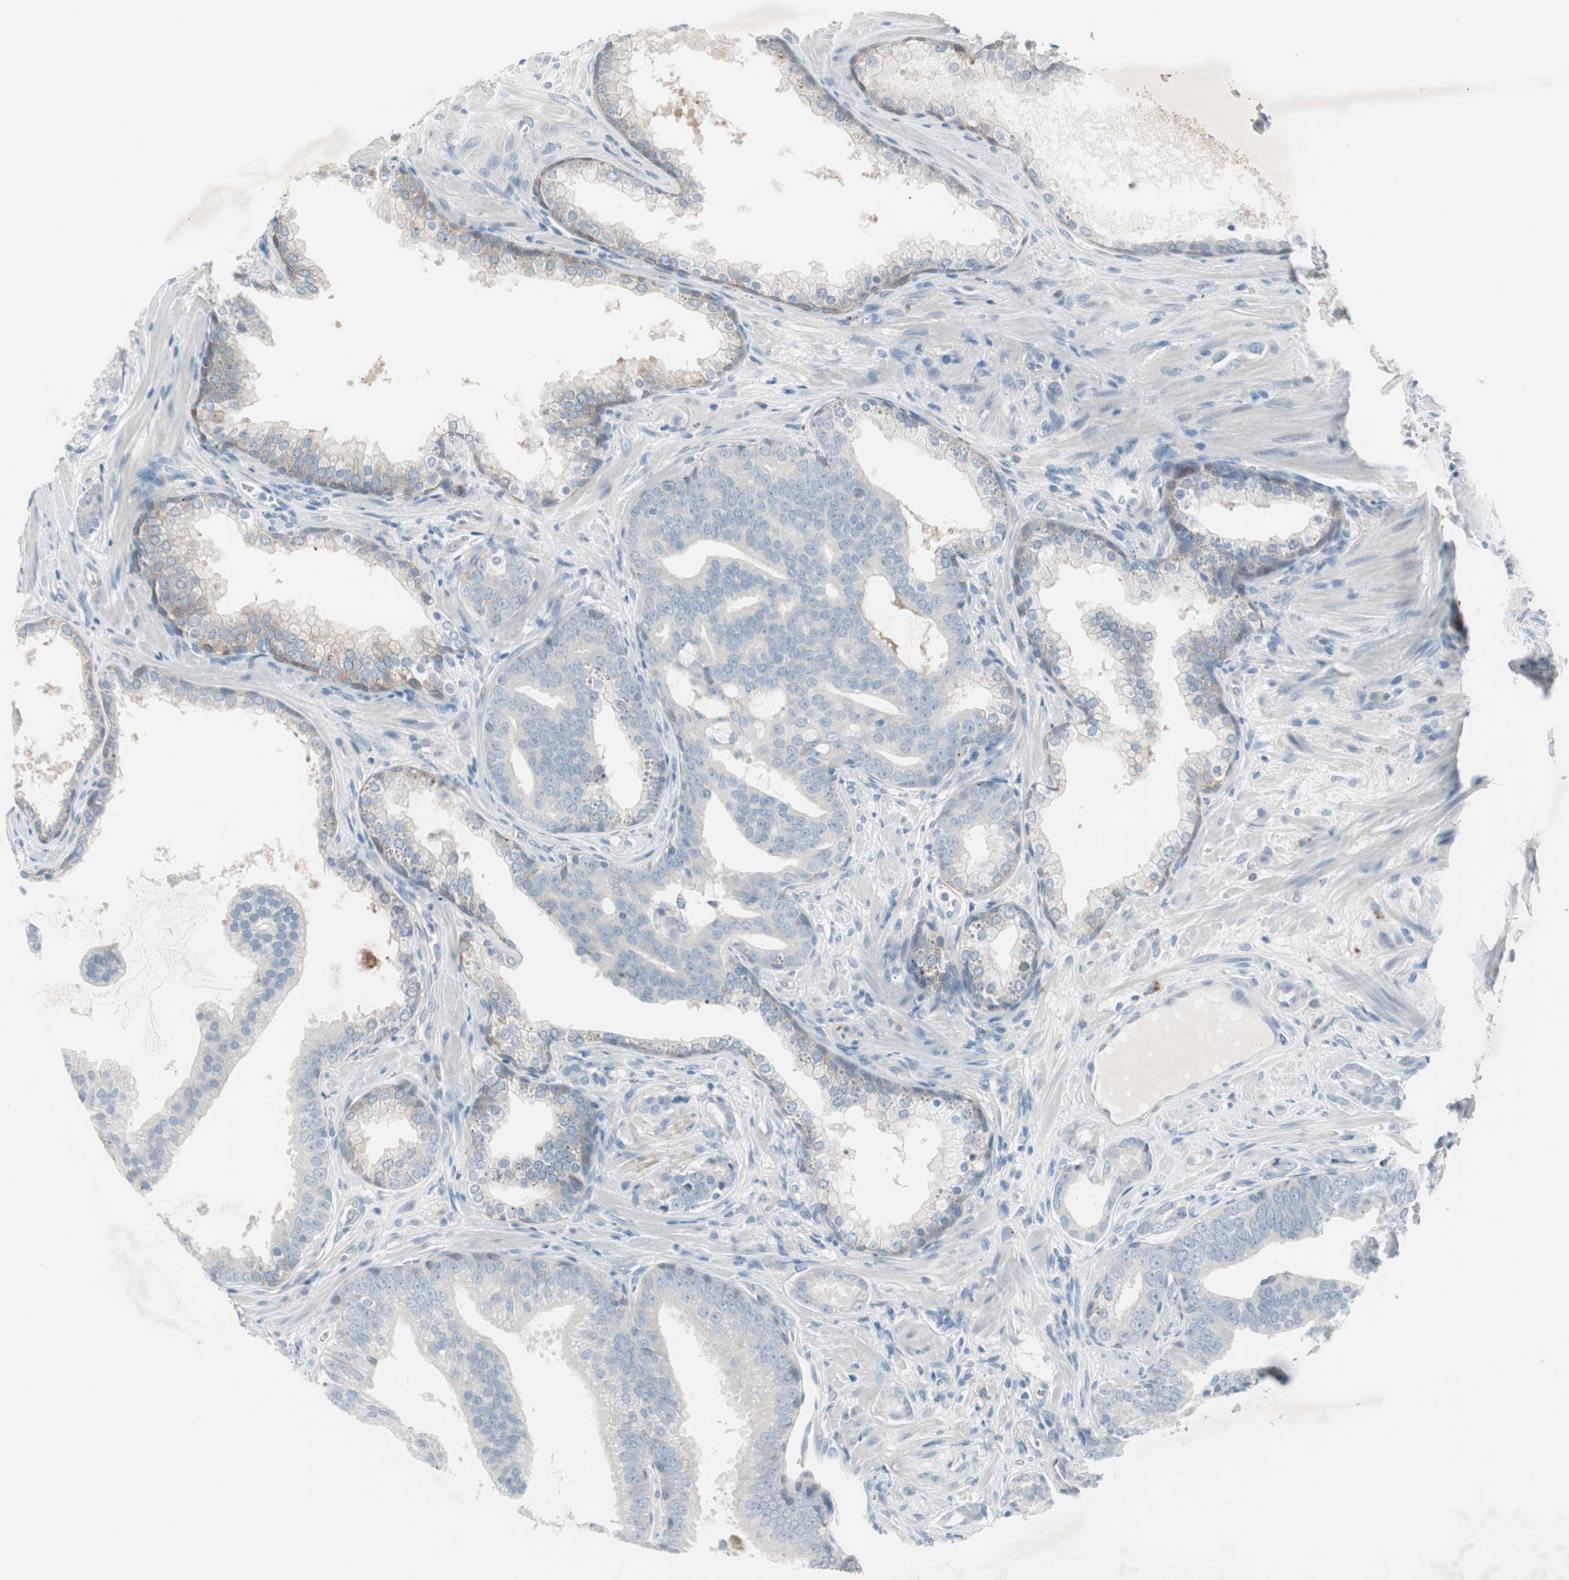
{"staining": {"intensity": "negative", "quantity": "none", "location": "none"}, "tissue": "prostate cancer", "cell_type": "Tumor cells", "image_type": "cancer", "snomed": [{"axis": "morphology", "description": "Adenocarcinoma, Low grade"}, {"axis": "topography", "description": "Prostate"}], "caption": "Immunohistochemistry (IHC) histopathology image of prostate low-grade adenocarcinoma stained for a protein (brown), which reveals no staining in tumor cells.", "gene": "PRRG4", "patient": {"sex": "male", "age": 58}}